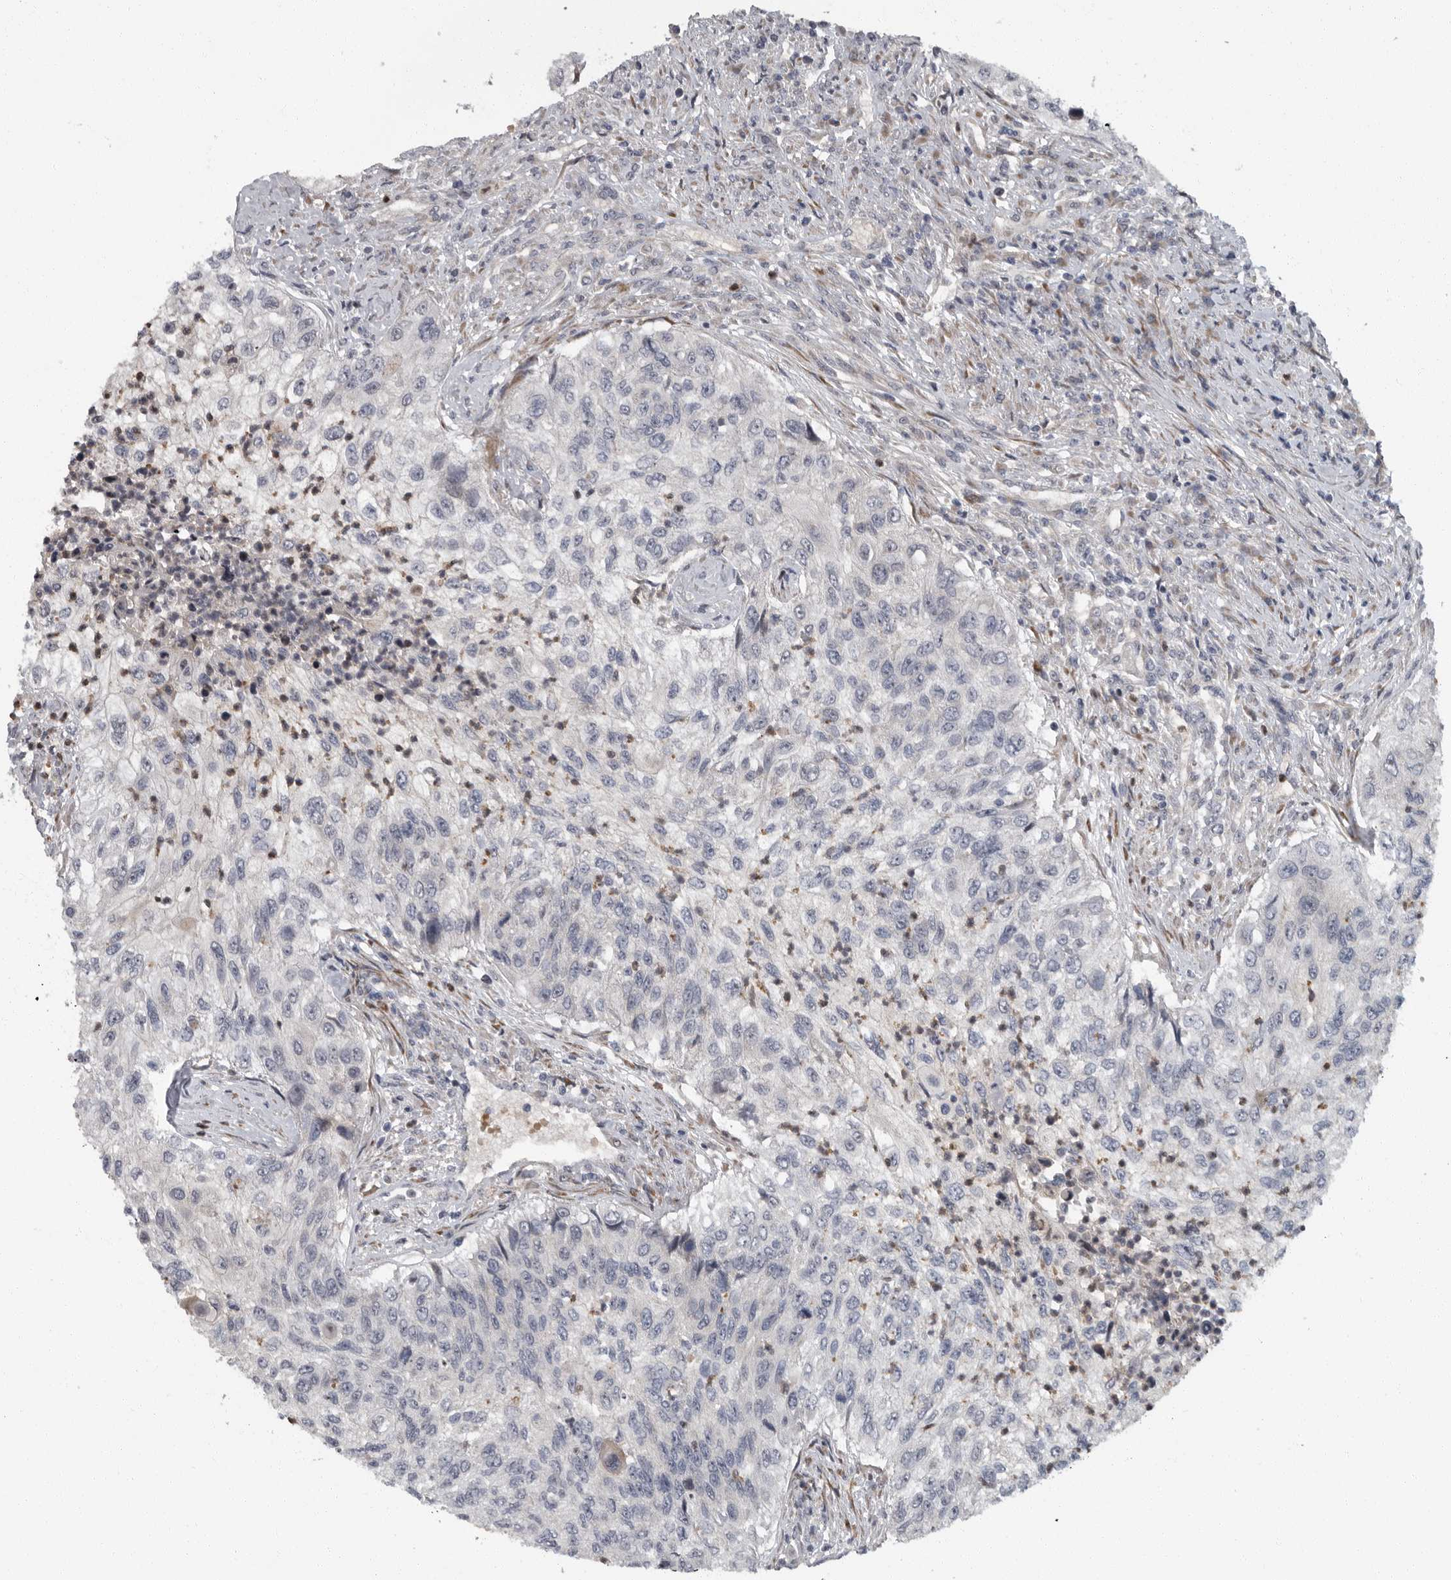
{"staining": {"intensity": "negative", "quantity": "none", "location": "none"}, "tissue": "urothelial cancer", "cell_type": "Tumor cells", "image_type": "cancer", "snomed": [{"axis": "morphology", "description": "Urothelial carcinoma, High grade"}, {"axis": "topography", "description": "Urinary bladder"}], "caption": "Urothelial cancer stained for a protein using immunohistochemistry (IHC) reveals no positivity tumor cells.", "gene": "PDCD11", "patient": {"sex": "female", "age": 60}}